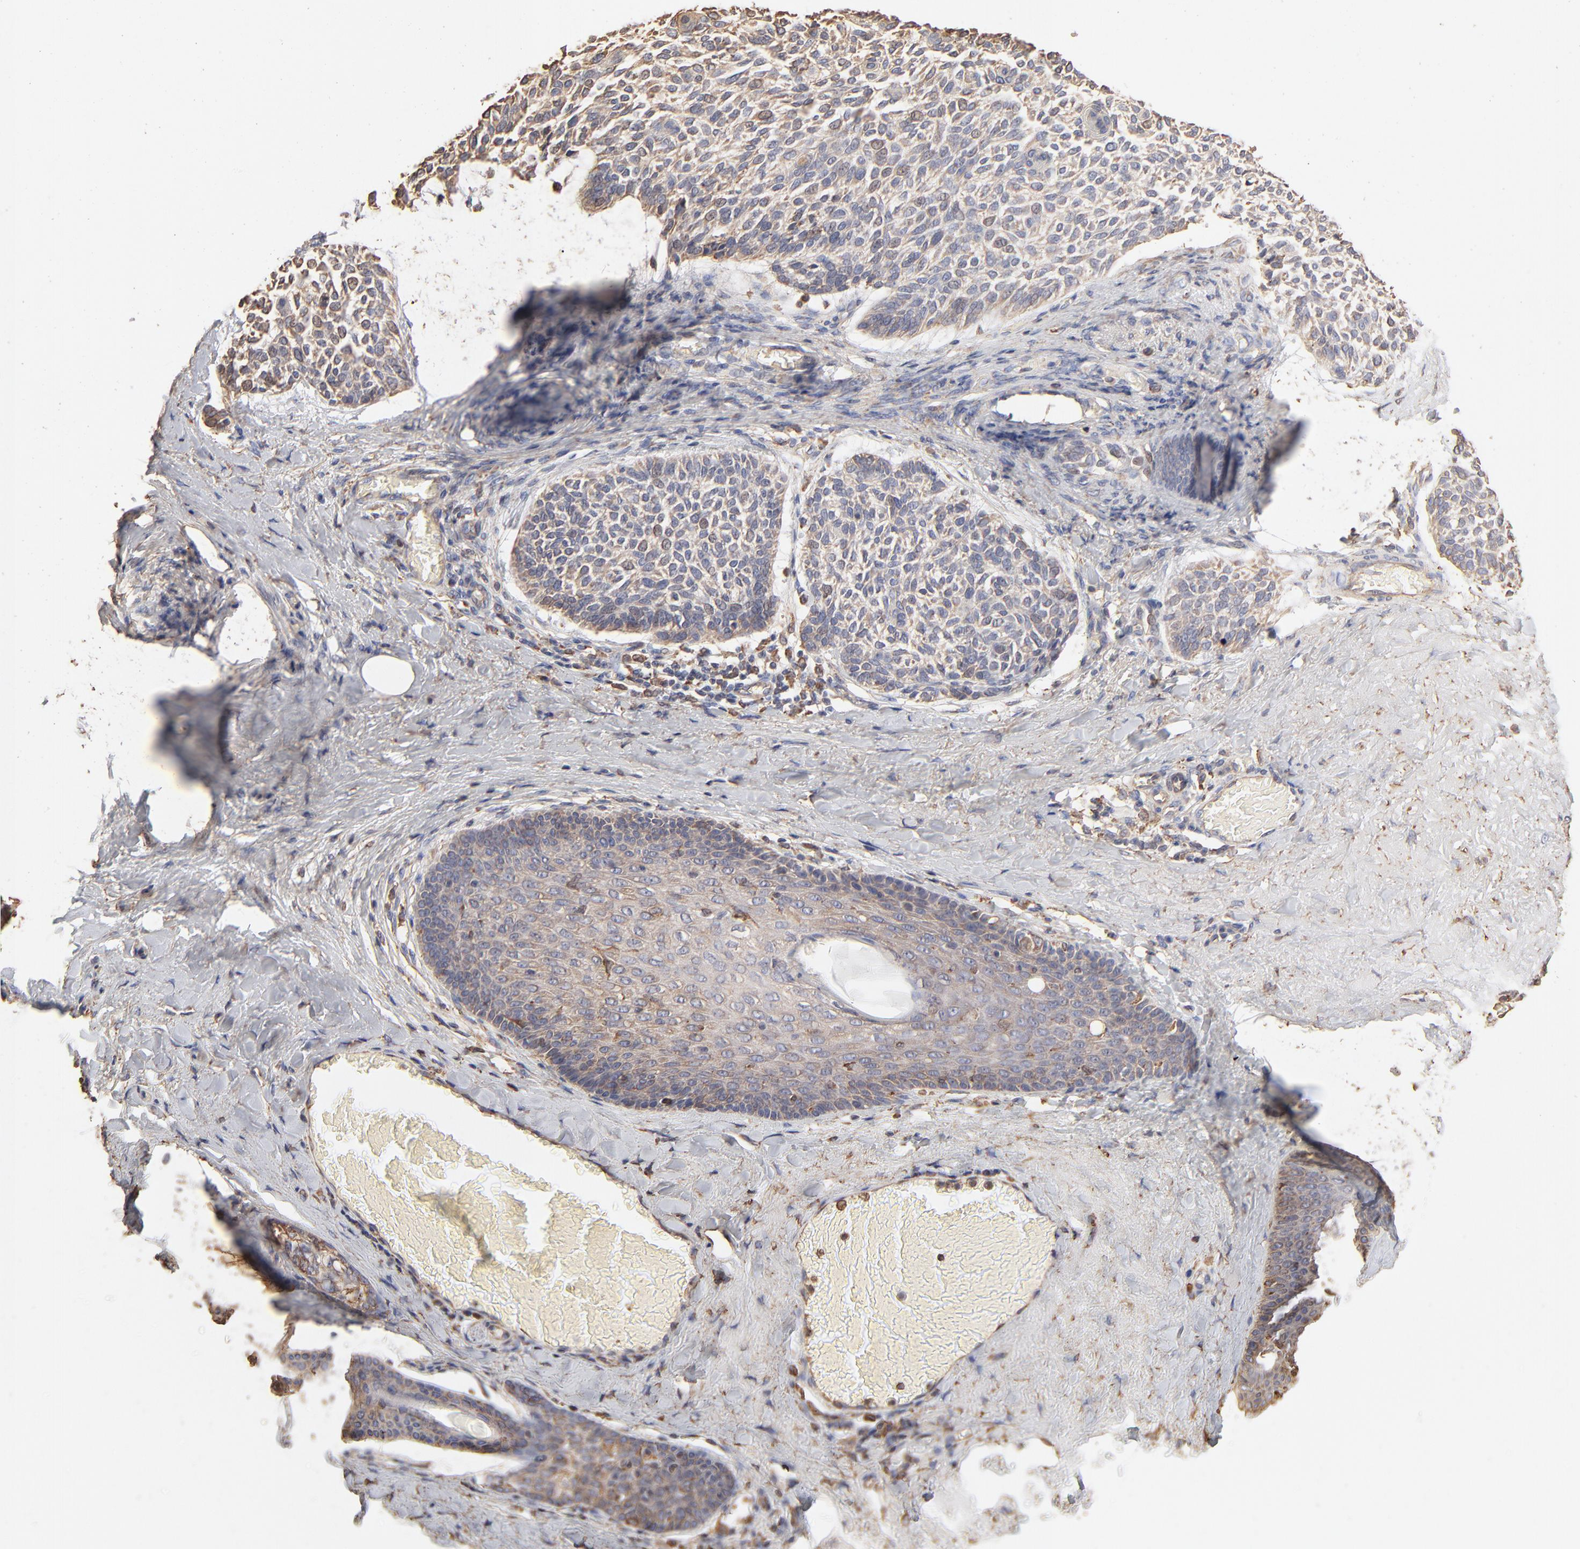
{"staining": {"intensity": "negative", "quantity": "none", "location": "none"}, "tissue": "skin cancer", "cell_type": "Tumor cells", "image_type": "cancer", "snomed": [{"axis": "morphology", "description": "Normal tissue, NOS"}, {"axis": "morphology", "description": "Basal cell carcinoma"}, {"axis": "topography", "description": "Skin"}], "caption": "Histopathology image shows no protein expression in tumor cells of skin basal cell carcinoma tissue.", "gene": "PDIA3", "patient": {"sex": "female", "age": 70}}